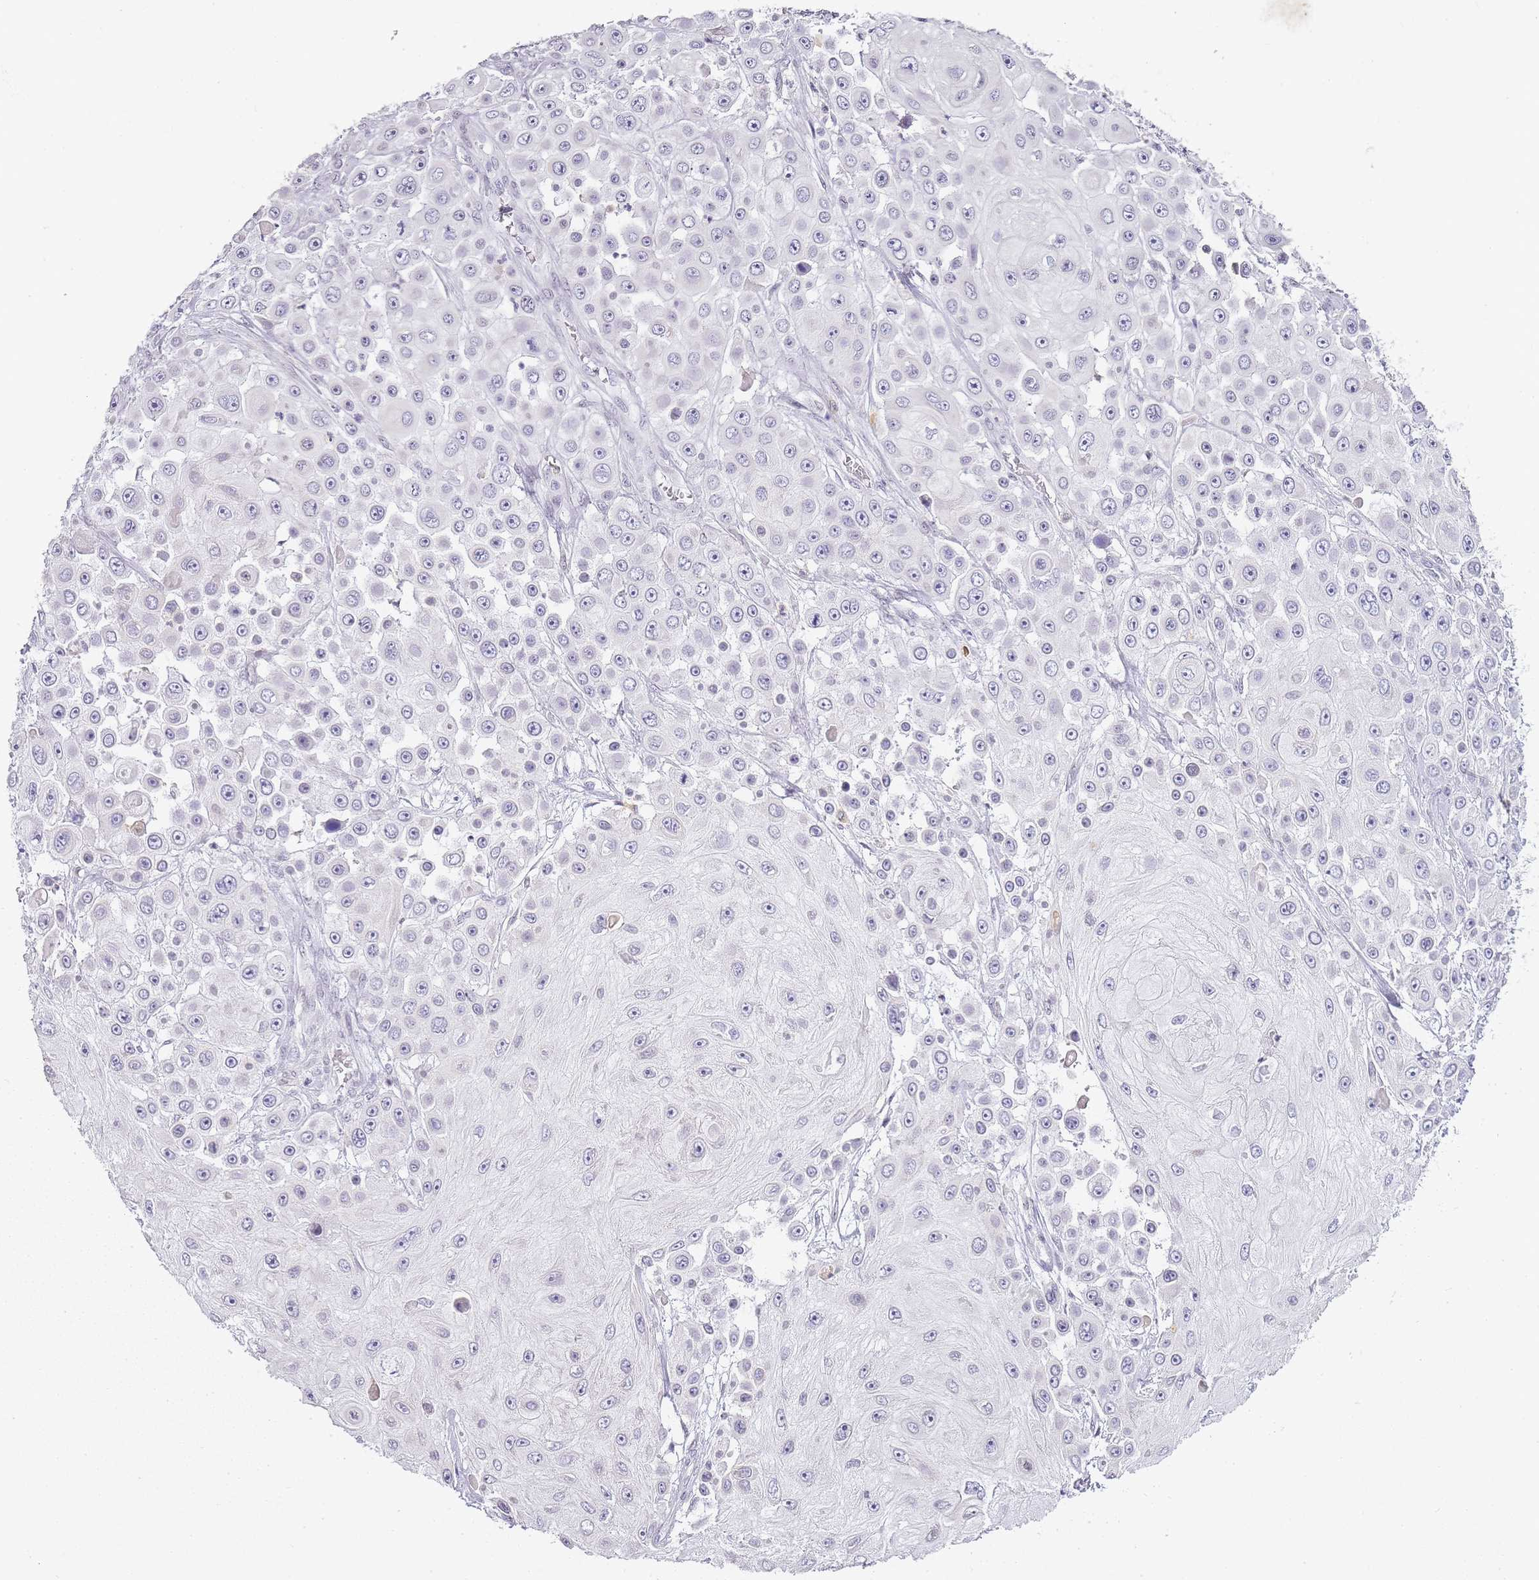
{"staining": {"intensity": "negative", "quantity": "none", "location": "none"}, "tissue": "skin cancer", "cell_type": "Tumor cells", "image_type": "cancer", "snomed": [{"axis": "morphology", "description": "Squamous cell carcinoma, NOS"}, {"axis": "topography", "description": "Skin"}], "caption": "IHC micrograph of skin squamous cell carcinoma stained for a protein (brown), which reveals no positivity in tumor cells.", "gene": "JAKMIP1", "patient": {"sex": "male", "age": 67}}